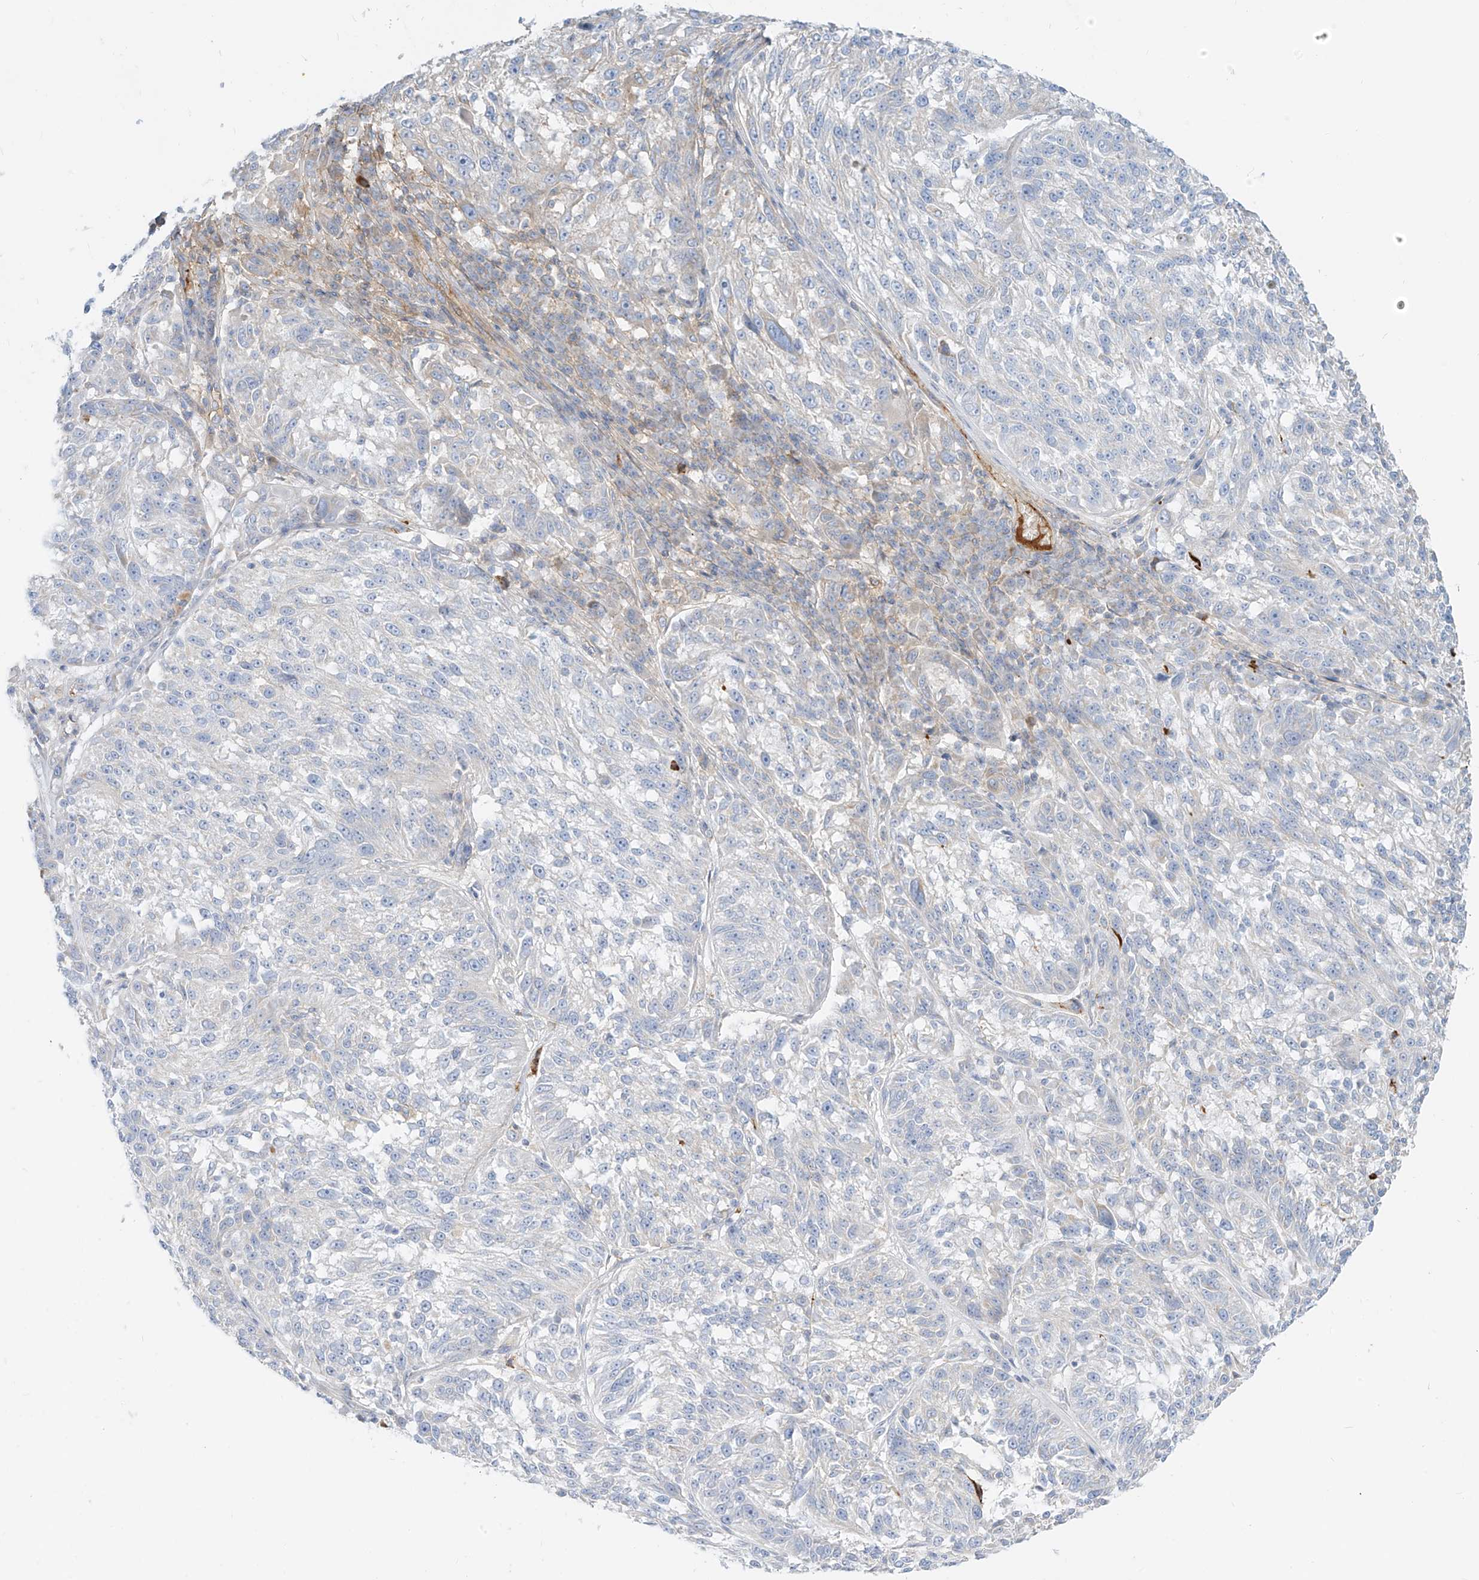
{"staining": {"intensity": "negative", "quantity": "none", "location": "none"}, "tissue": "melanoma", "cell_type": "Tumor cells", "image_type": "cancer", "snomed": [{"axis": "morphology", "description": "Malignant melanoma, NOS"}, {"axis": "topography", "description": "Skin"}], "caption": "Malignant melanoma was stained to show a protein in brown. There is no significant positivity in tumor cells. (Immunohistochemistry, brightfield microscopy, high magnification).", "gene": "OCSTAMP", "patient": {"sex": "male", "age": 53}}